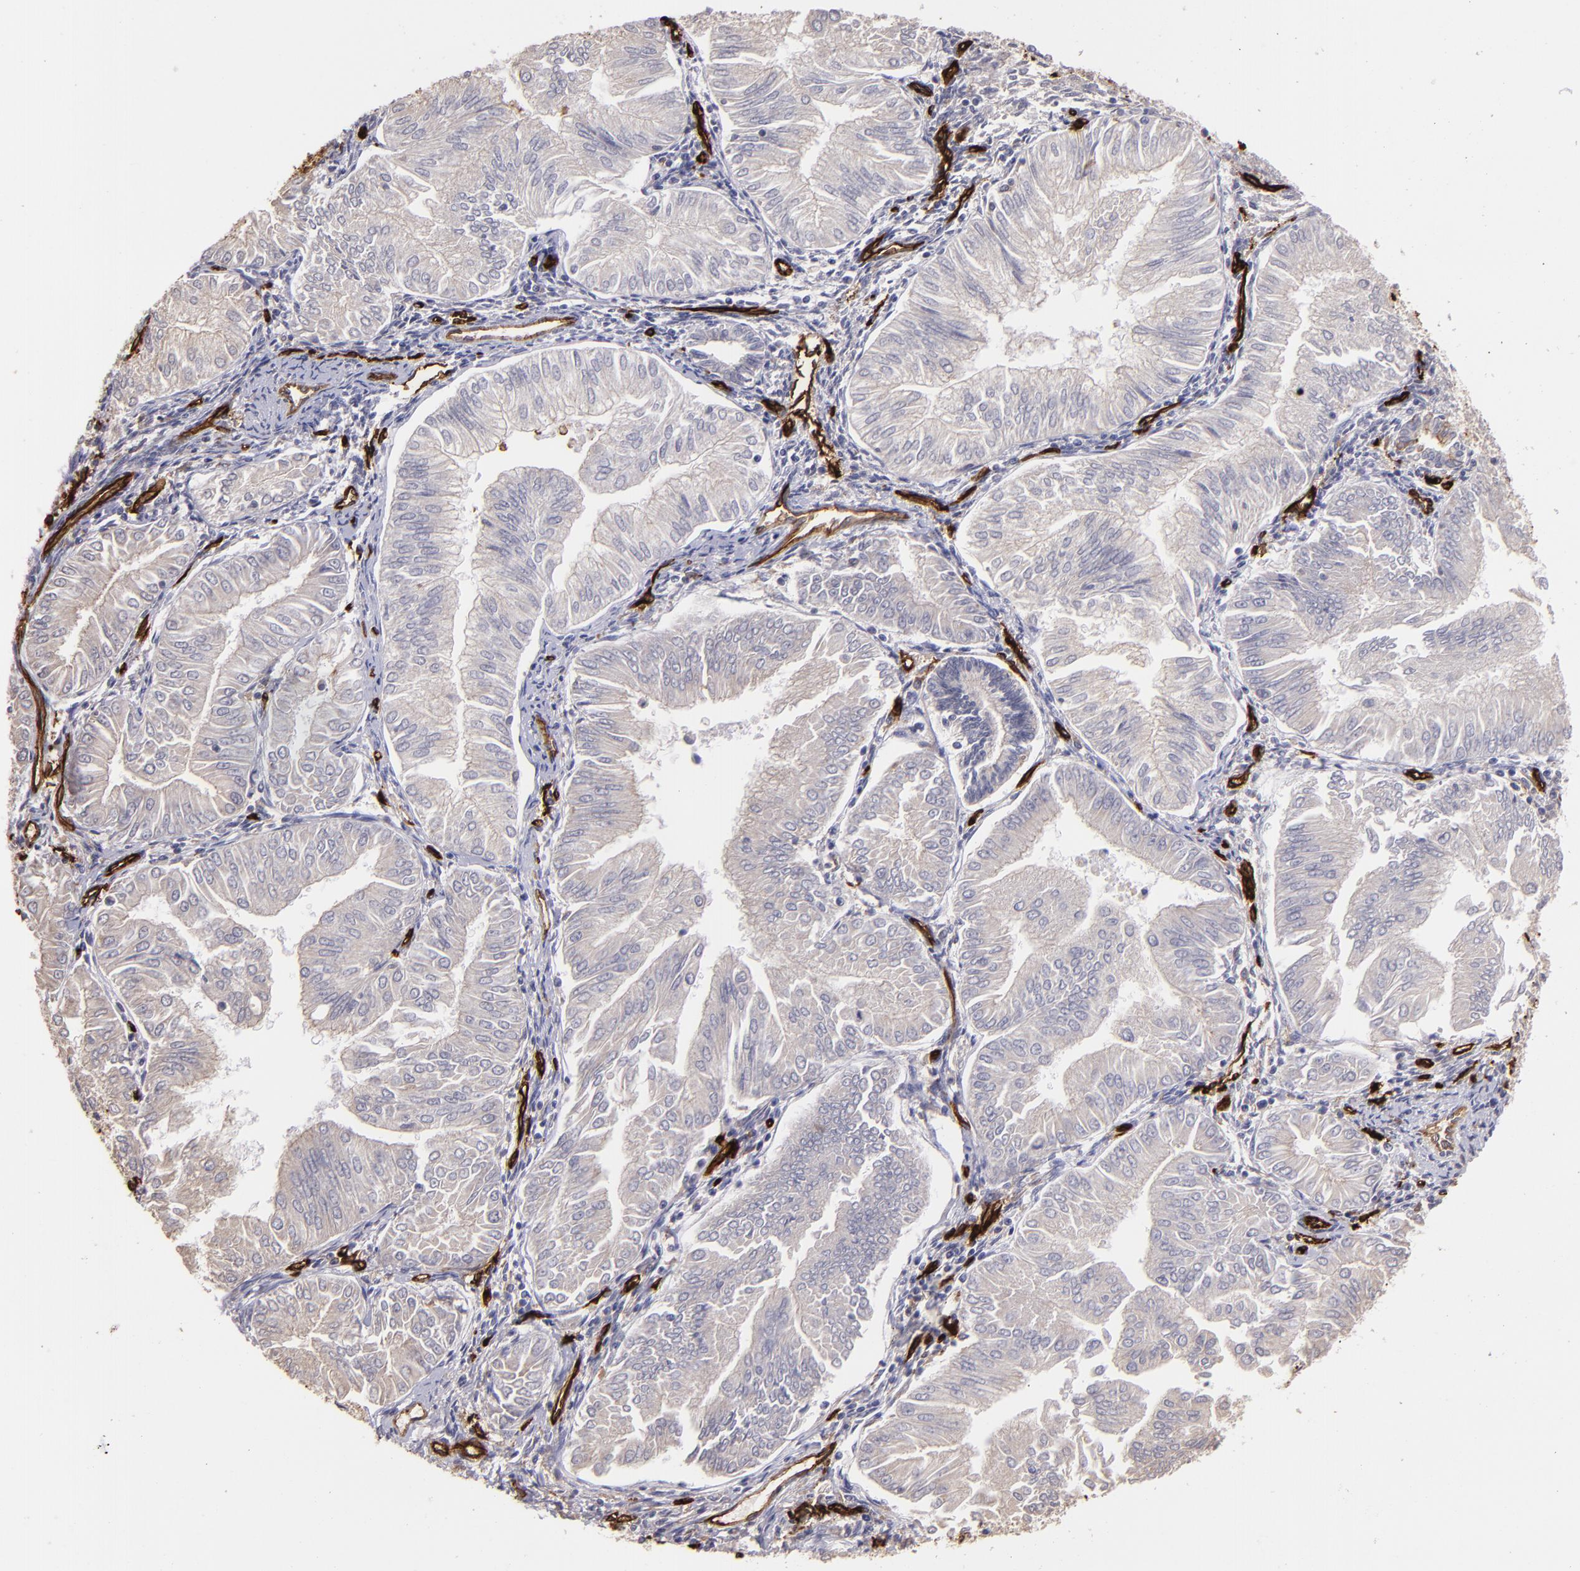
{"staining": {"intensity": "negative", "quantity": "none", "location": "none"}, "tissue": "endometrial cancer", "cell_type": "Tumor cells", "image_type": "cancer", "snomed": [{"axis": "morphology", "description": "Adenocarcinoma, NOS"}, {"axis": "topography", "description": "Endometrium"}], "caption": "This micrograph is of endometrial cancer stained with immunohistochemistry to label a protein in brown with the nuclei are counter-stained blue. There is no staining in tumor cells. (Stains: DAB (3,3'-diaminobenzidine) IHC with hematoxylin counter stain, Microscopy: brightfield microscopy at high magnification).", "gene": "DYSF", "patient": {"sex": "female", "age": 53}}